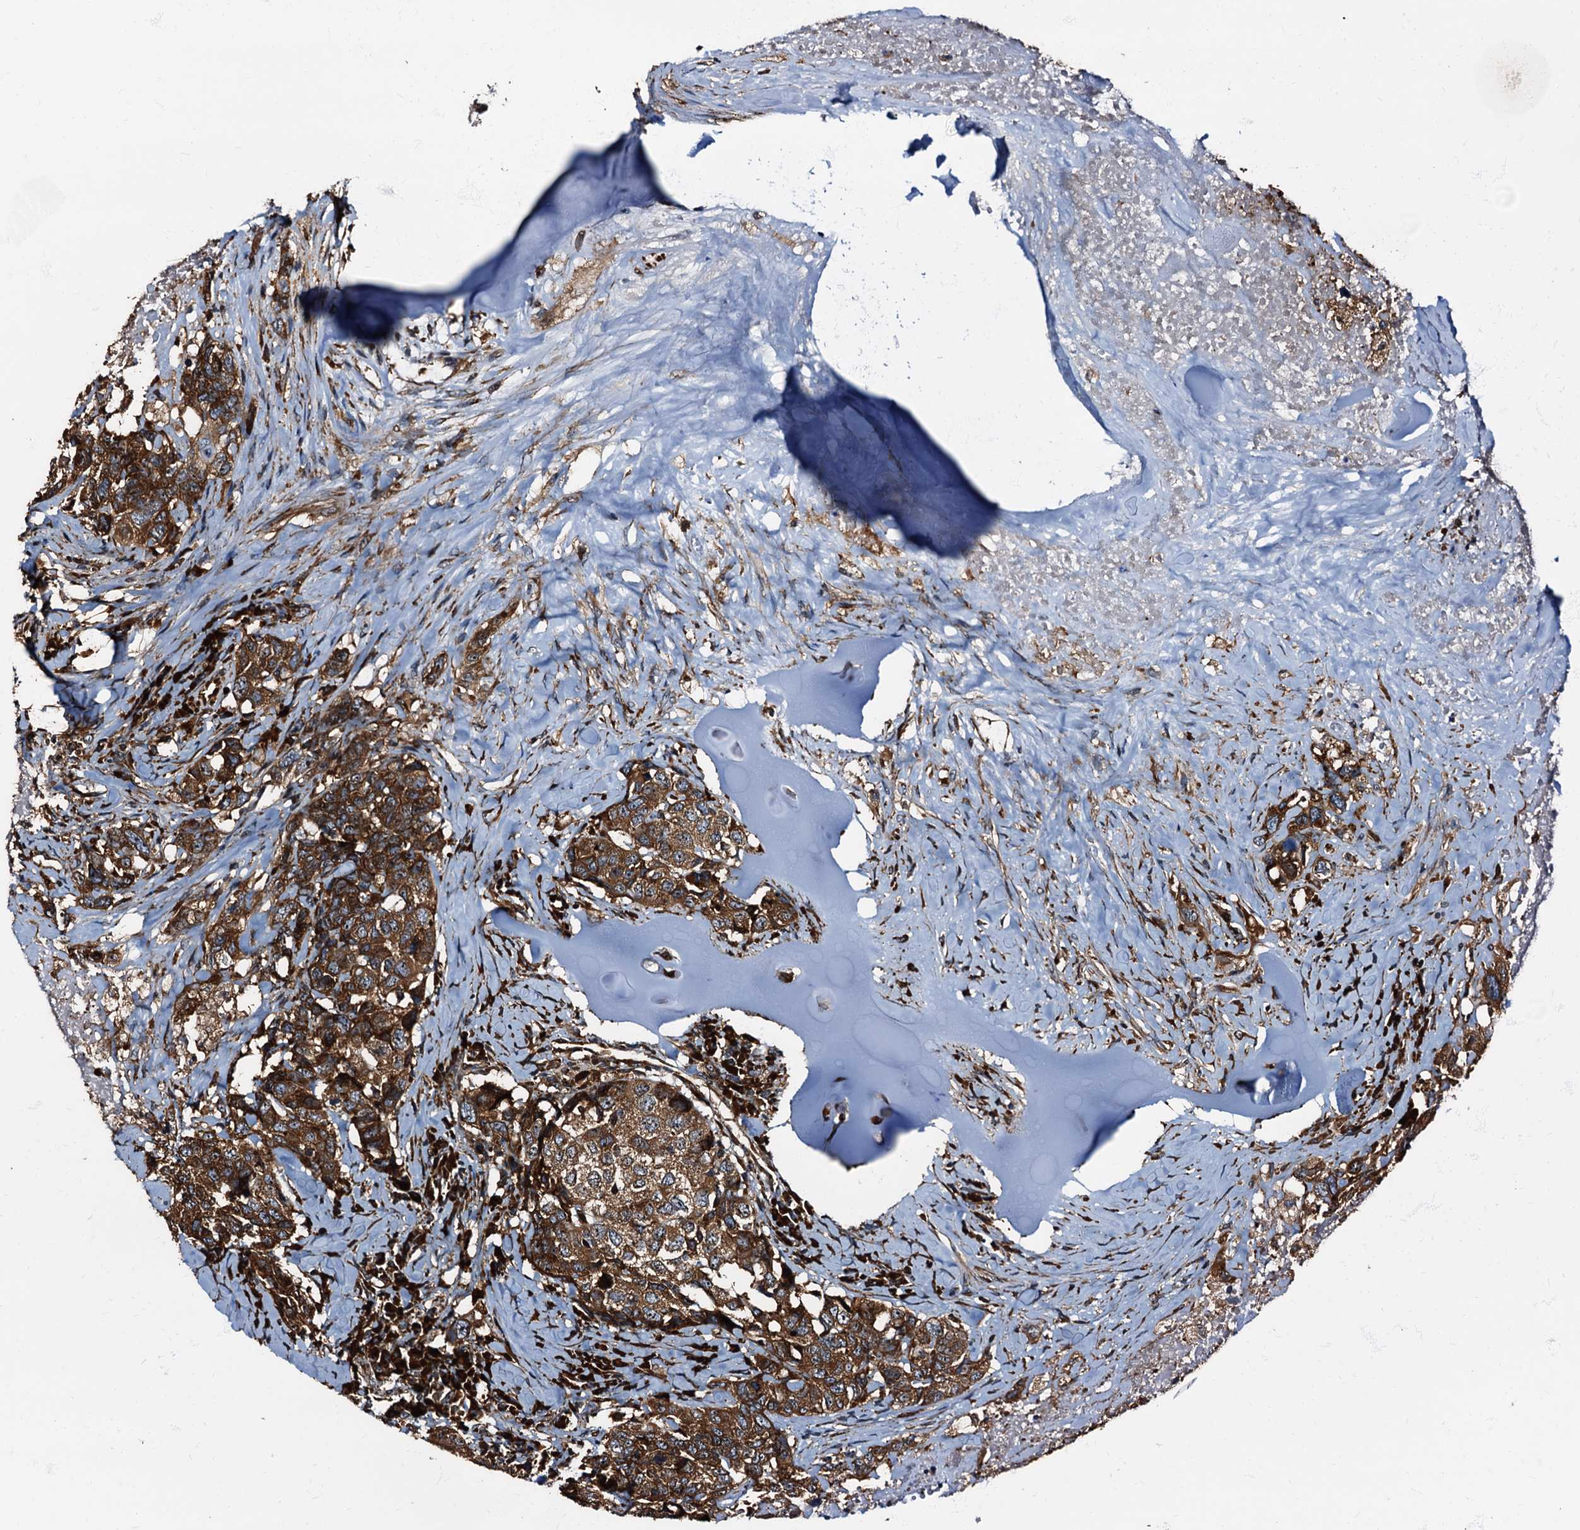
{"staining": {"intensity": "strong", "quantity": ">75%", "location": "cytoplasmic/membranous"}, "tissue": "head and neck cancer", "cell_type": "Tumor cells", "image_type": "cancer", "snomed": [{"axis": "morphology", "description": "Squamous cell carcinoma, NOS"}, {"axis": "topography", "description": "Head-Neck"}], "caption": "Protein expression analysis of head and neck squamous cell carcinoma exhibits strong cytoplasmic/membranous expression in approximately >75% of tumor cells. (brown staining indicates protein expression, while blue staining denotes nuclei).", "gene": "ATP2C1", "patient": {"sex": "male", "age": 66}}